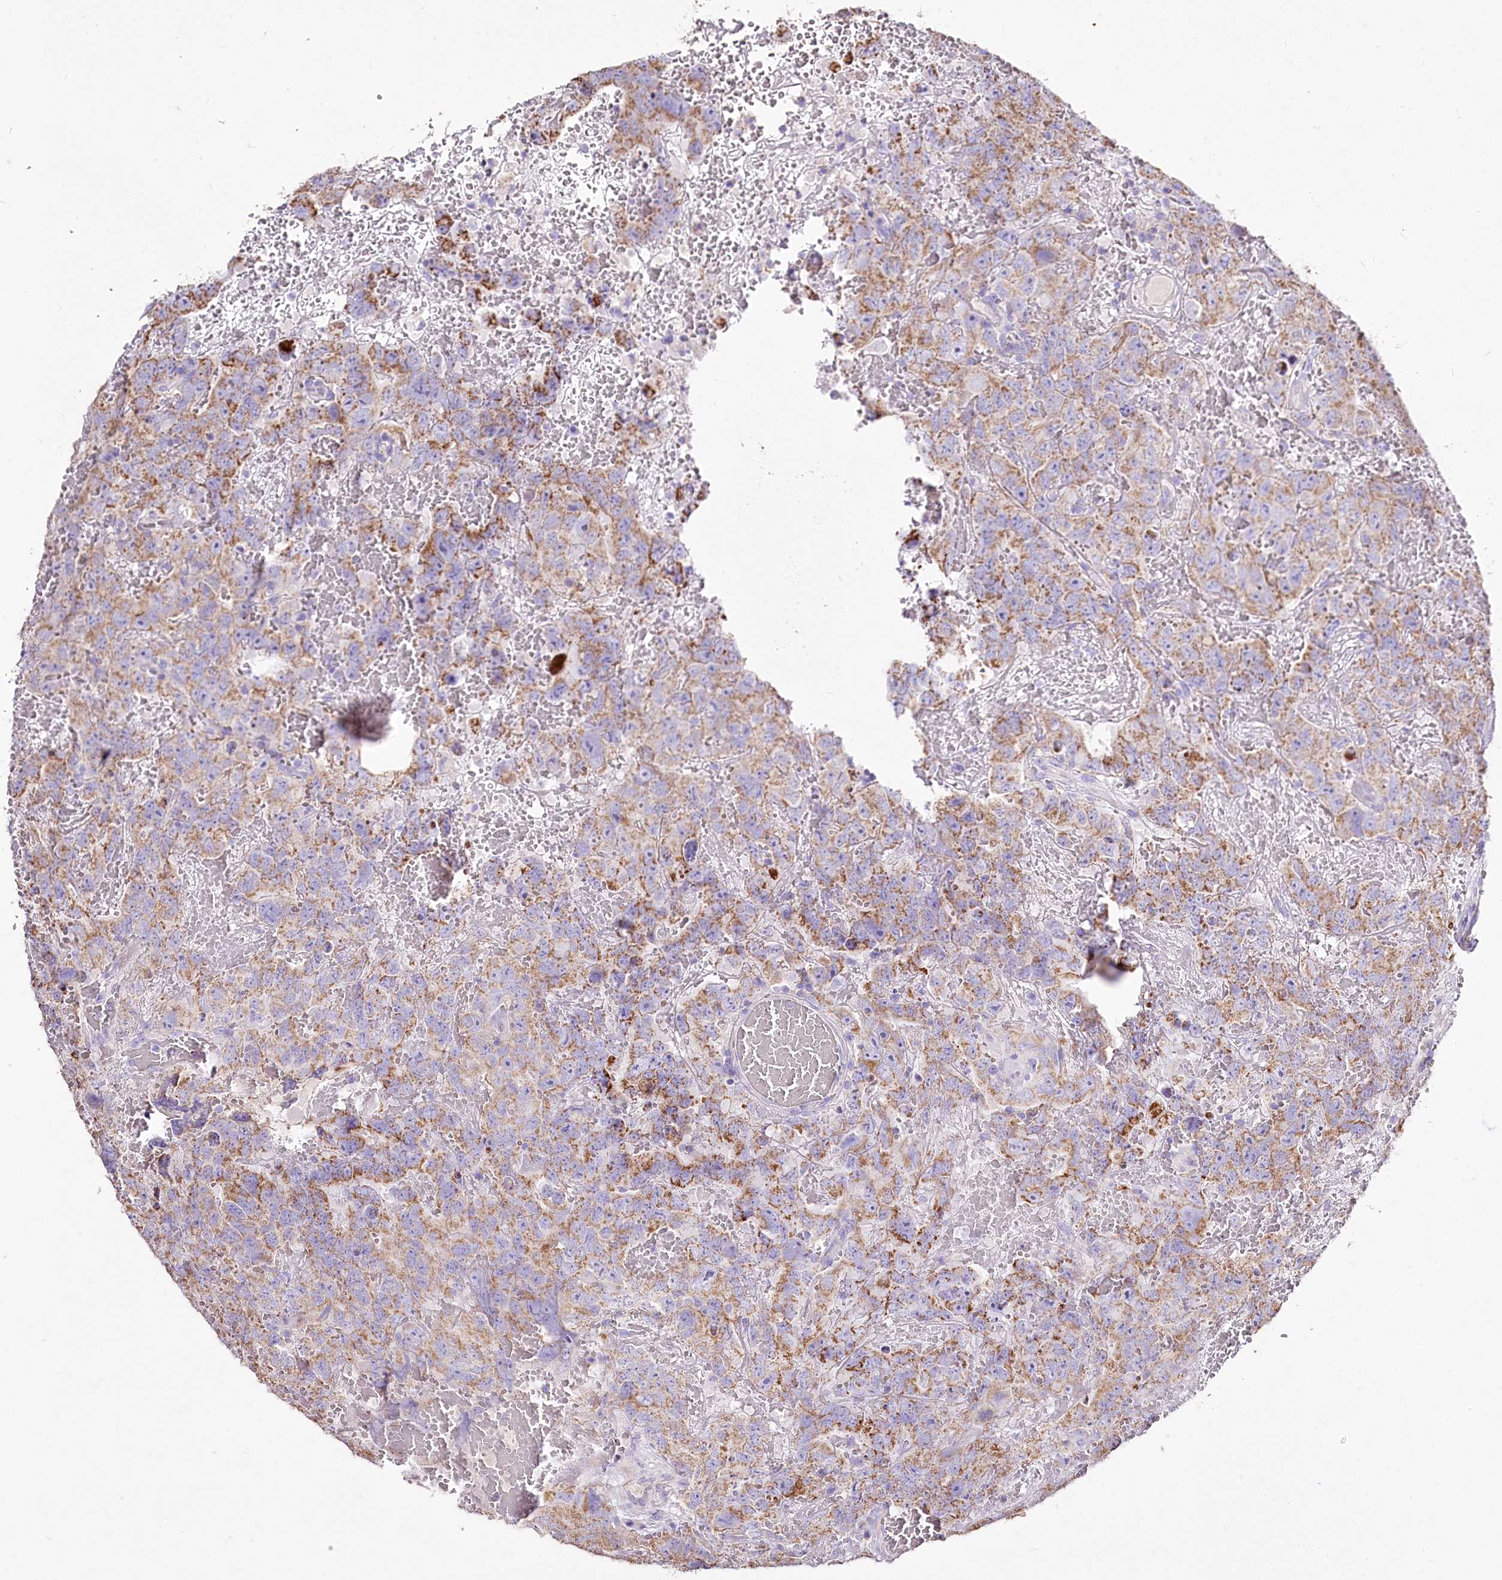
{"staining": {"intensity": "moderate", "quantity": ">75%", "location": "cytoplasmic/membranous"}, "tissue": "testis cancer", "cell_type": "Tumor cells", "image_type": "cancer", "snomed": [{"axis": "morphology", "description": "Carcinoma, Embryonal, NOS"}, {"axis": "topography", "description": "Testis"}], "caption": "A histopathology image showing moderate cytoplasmic/membranous staining in approximately >75% of tumor cells in testis cancer (embryonal carcinoma), as visualized by brown immunohistochemical staining.", "gene": "PTER", "patient": {"sex": "male", "age": 45}}